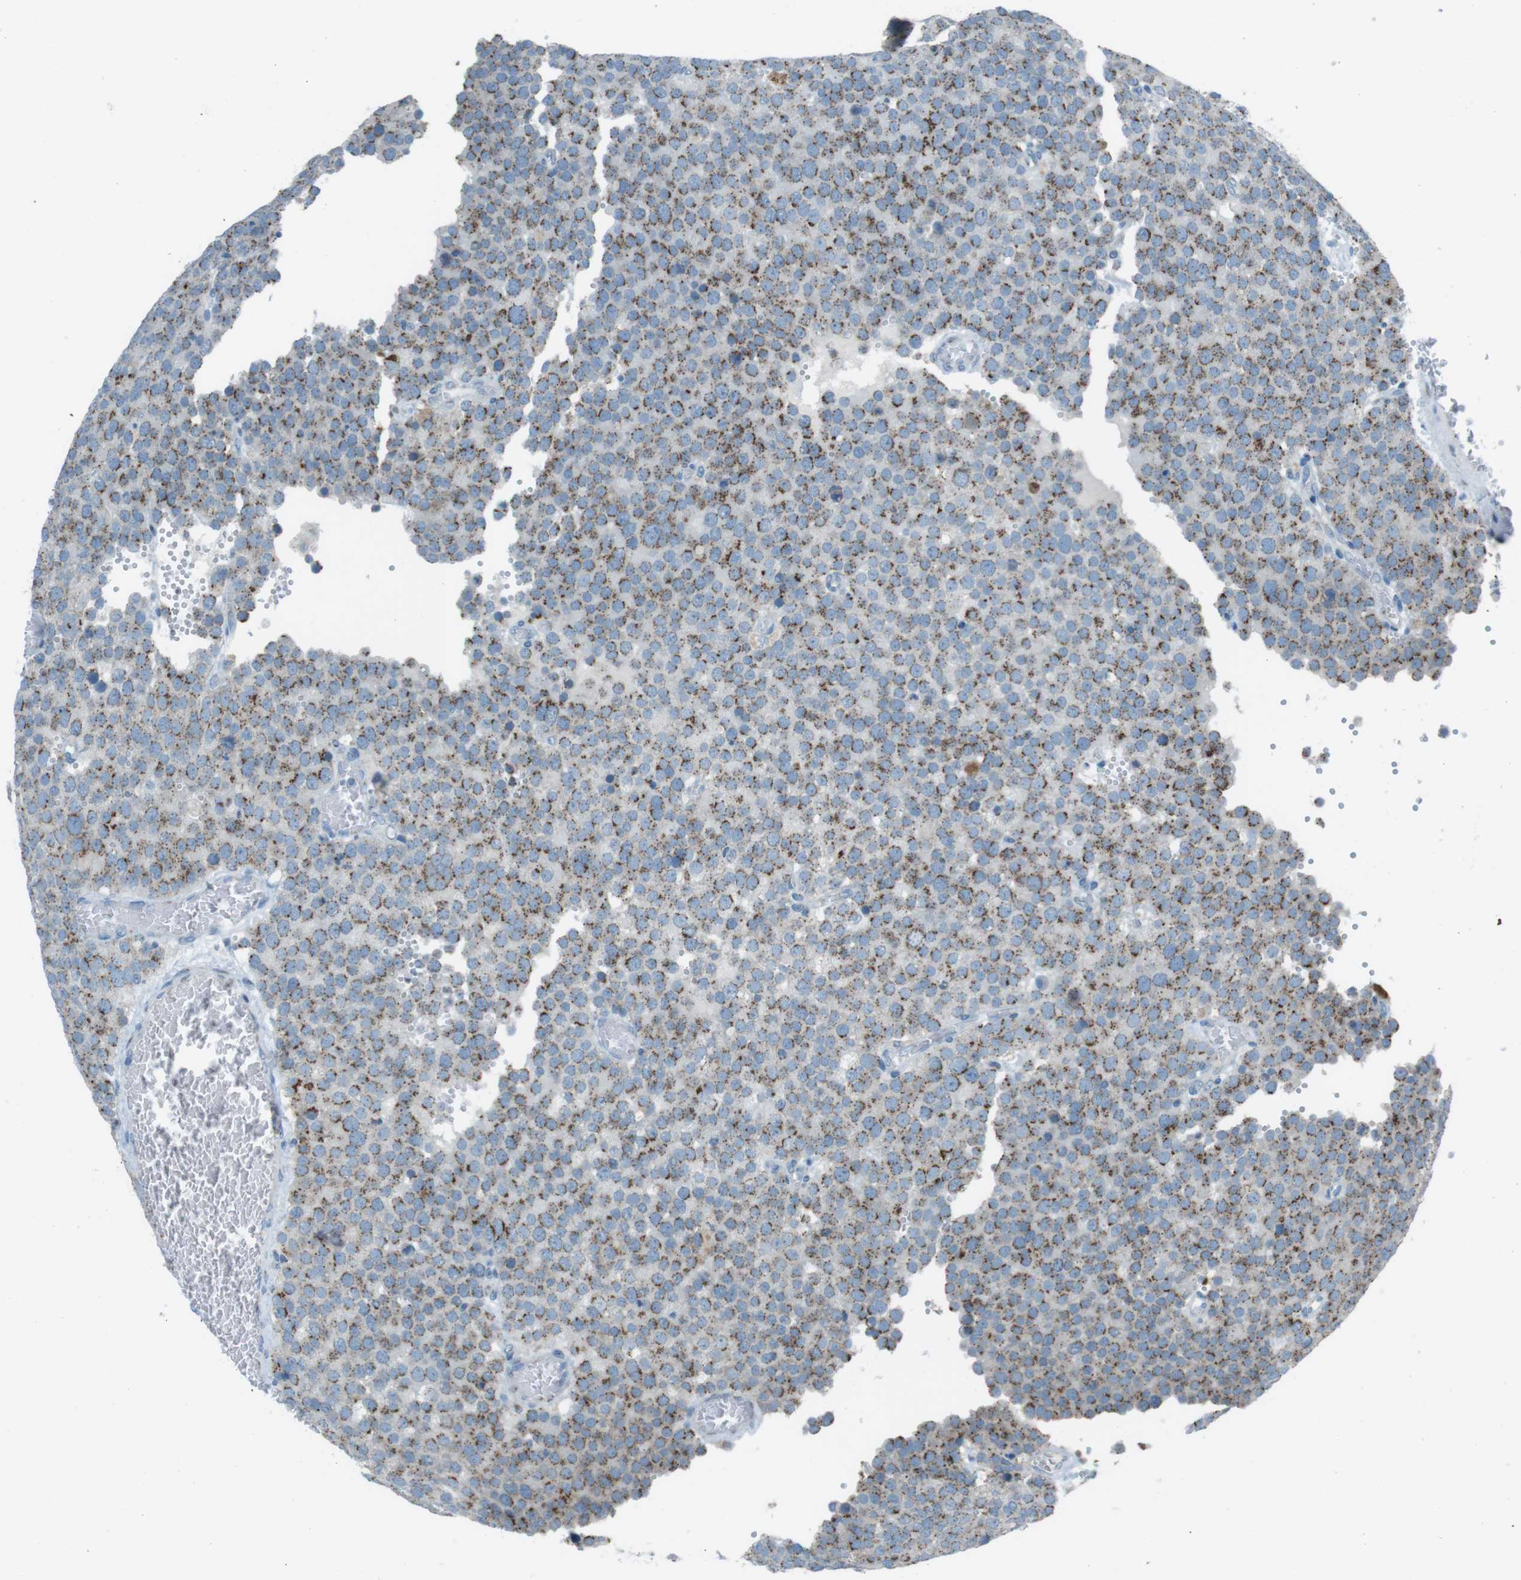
{"staining": {"intensity": "moderate", "quantity": "25%-75%", "location": "cytoplasmic/membranous"}, "tissue": "testis cancer", "cell_type": "Tumor cells", "image_type": "cancer", "snomed": [{"axis": "morphology", "description": "Normal tissue, NOS"}, {"axis": "morphology", "description": "Seminoma, NOS"}, {"axis": "topography", "description": "Testis"}], "caption": "Testis seminoma stained for a protein reveals moderate cytoplasmic/membranous positivity in tumor cells. (DAB IHC, brown staining for protein, blue staining for nuclei).", "gene": "TXNDC15", "patient": {"sex": "male", "age": 71}}